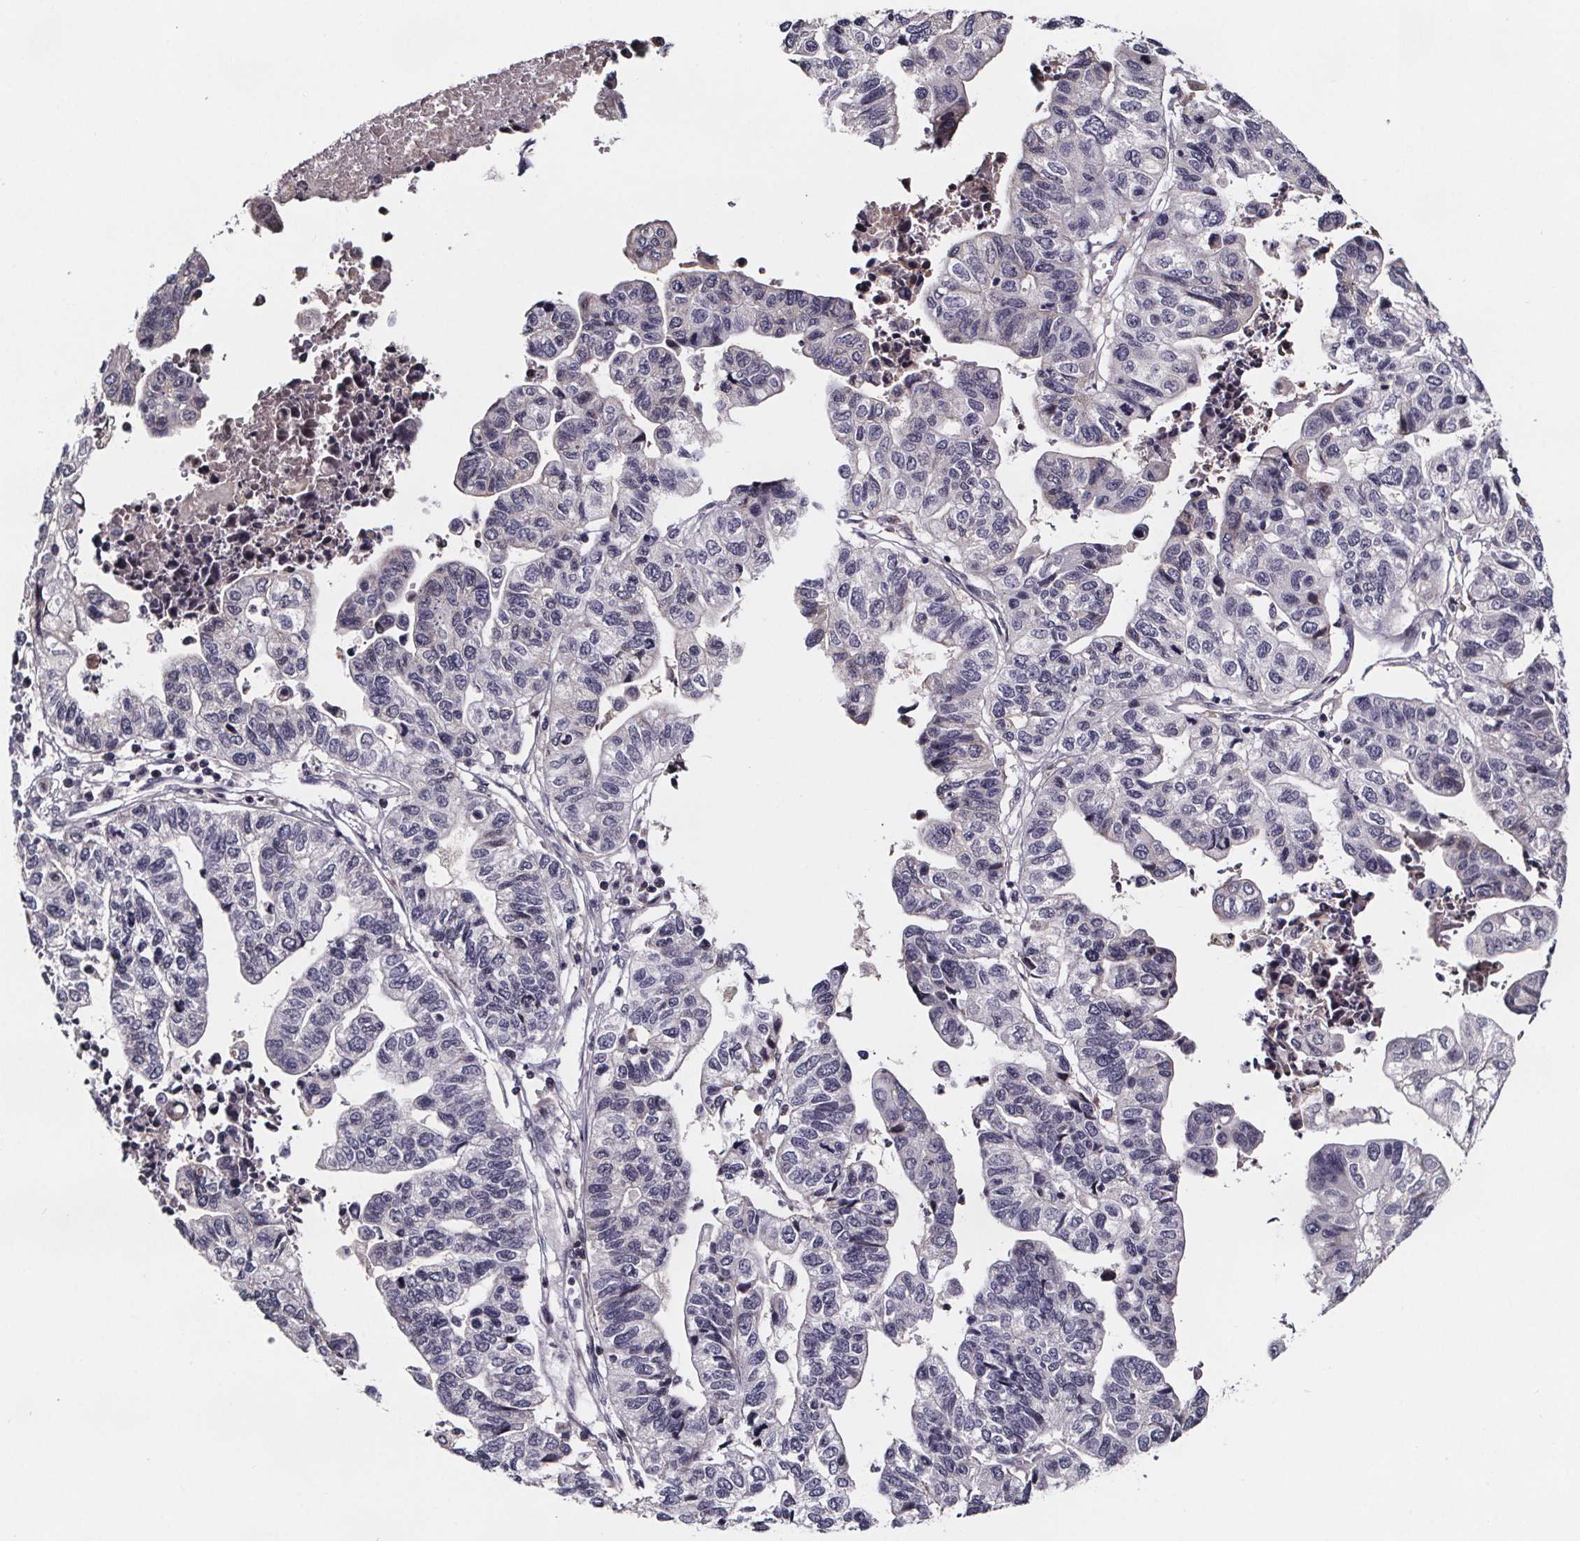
{"staining": {"intensity": "negative", "quantity": "none", "location": "none"}, "tissue": "stomach cancer", "cell_type": "Tumor cells", "image_type": "cancer", "snomed": [{"axis": "morphology", "description": "Adenocarcinoma, NOS"}, {"axis": "topography", "description": "Stomach, upper"}], "caption": "This is a photomicrograph of immunohistochemistry staining of stomach adenocarcinoma, which shows no expression in tumor cells.", "gene": "NPHP4", "patient": {"sex": "female", "age": 67}}